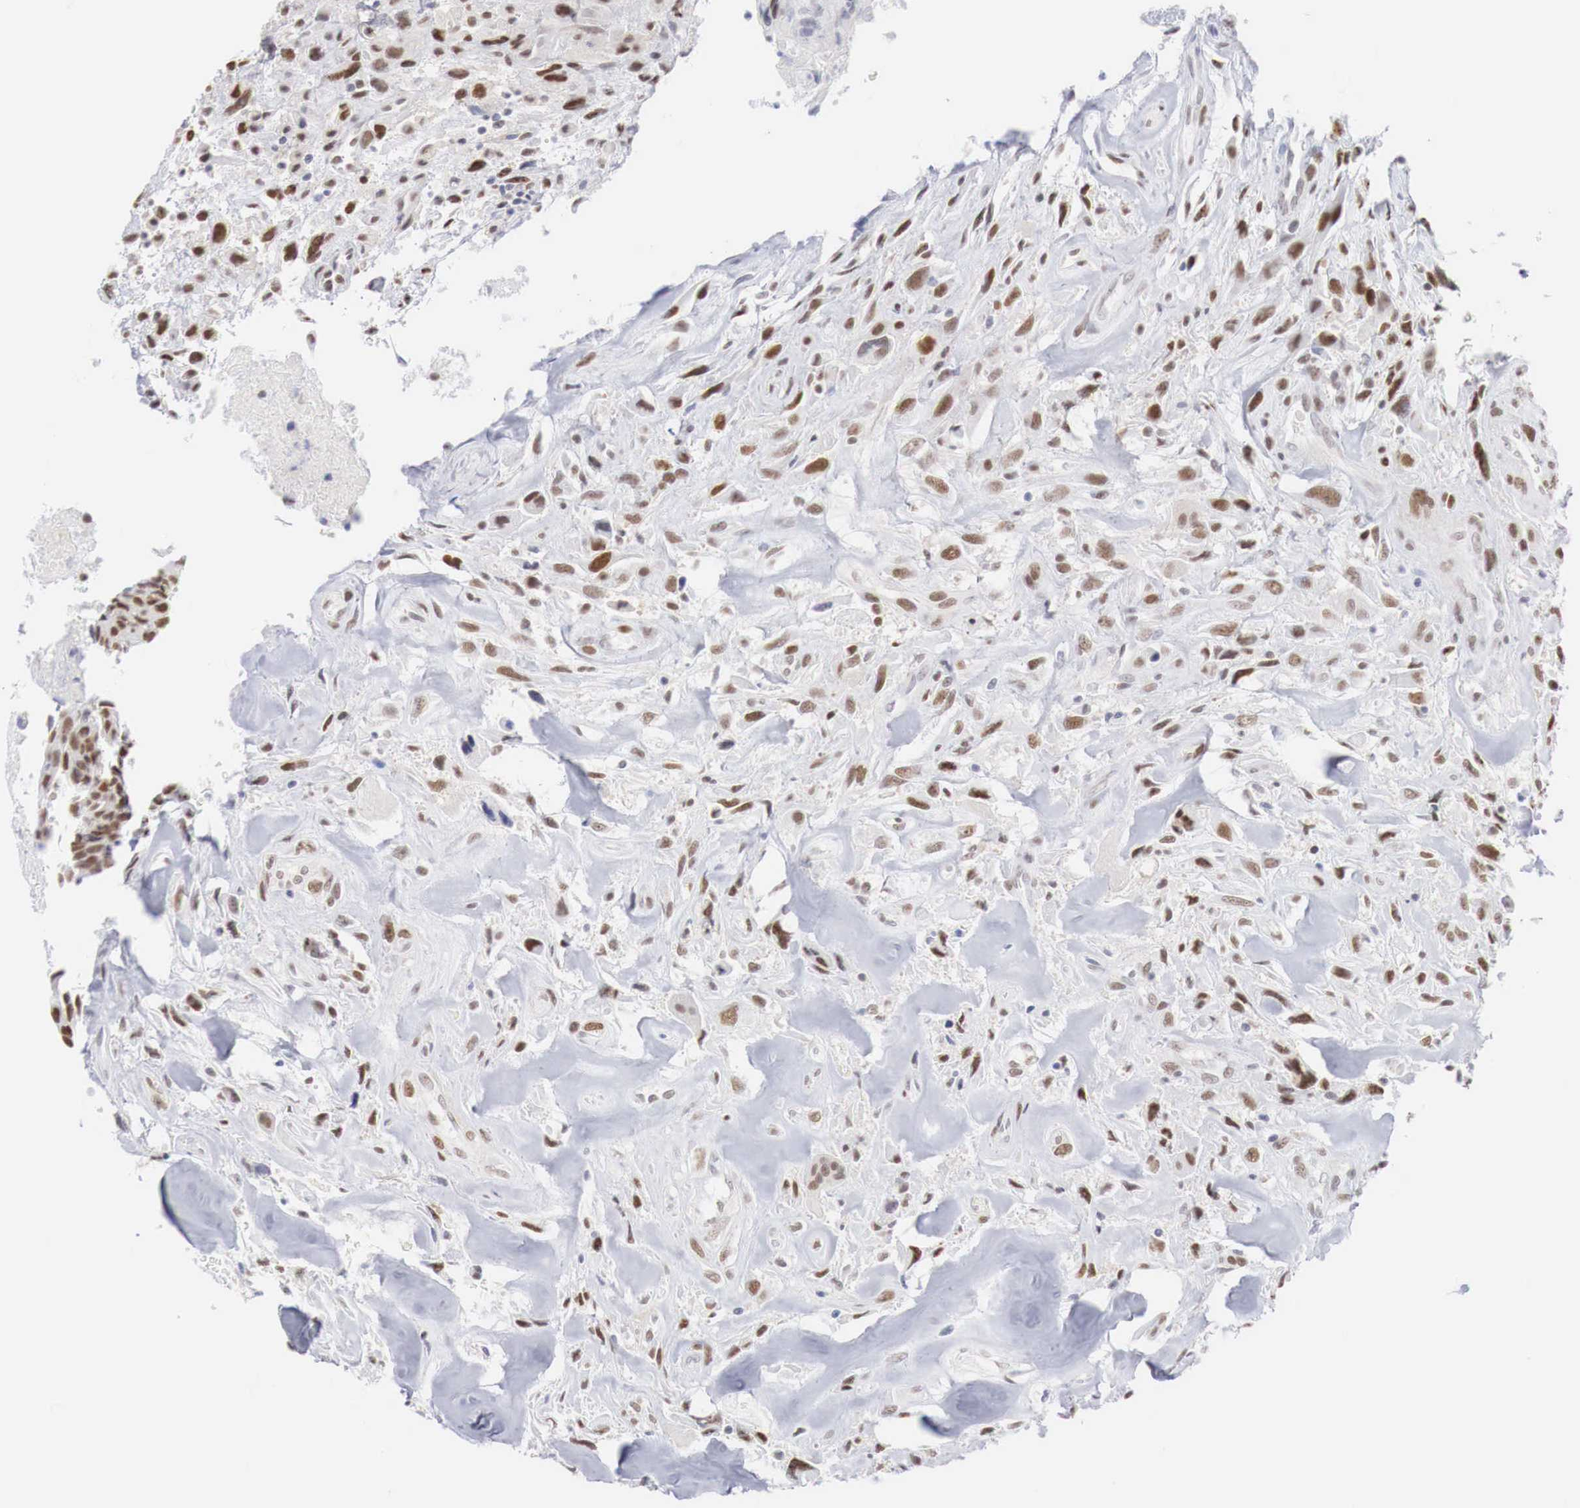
{"staining": {"intensity": "moderate", "quantity": ">75%", "location": "nuclear"}, "tissue": "breast cancer", "cell_type": "Tumor cells", "image_type": "cancer", "snomed": [{"axis": "morphology", "description": "Neoplasm, malignant, NOS"}, {"axis": "topography", "description": "Breast"}], "caption": "Brown immunohistochemical staining in human breast cancer demonstrates moderate nuclear expression in approximately >75% of tumor cells. The staining was performed using DAB, with brown indicating positive protein expression. Nuclei are stained blue with hematoxylin.", "gene": "FOXP2", "patient": {"sex": "female", "age": 50}}